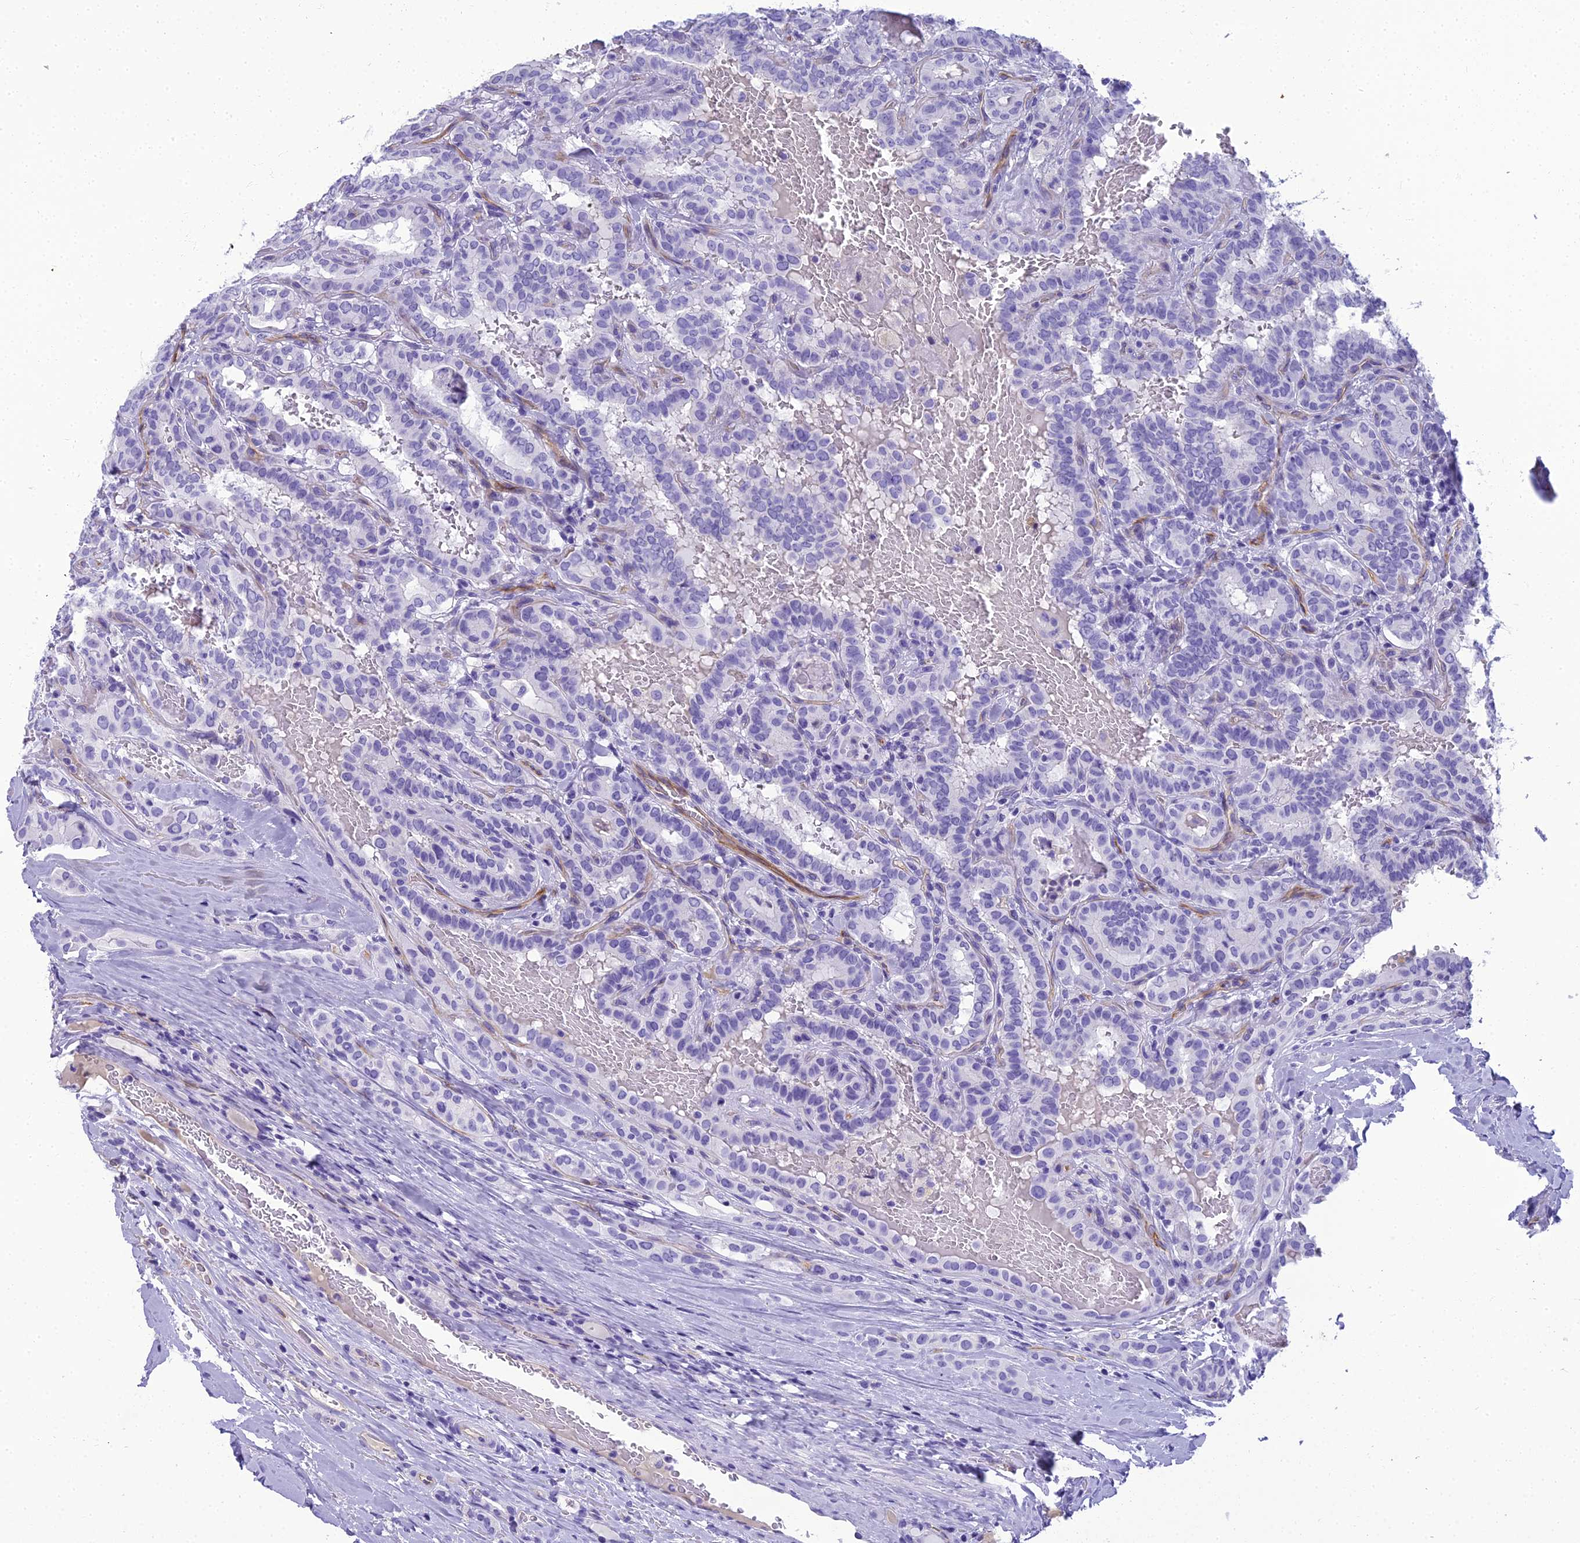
{"staining": {"intensity": "negative", "quantity": "none", "location": "none"}, "tissue": "thyroid cancer", "cell_type": "Tumor cells", "image_type": "cancer", "snomed": [{"axis": "morphology", "description": "Papillary adenocarcinoma, NOS"}, {"axis": "topography", "description": "Thyroid gland"}], "caption": "High power microscopy micrograph of an immunohistochemistry (IHC) image of papillary adenocarcinoma (thyroid), revealing no significant staining in tumor cells.", "gene": "NINJ1", "patient": {"sex": "female", "age": 72}}